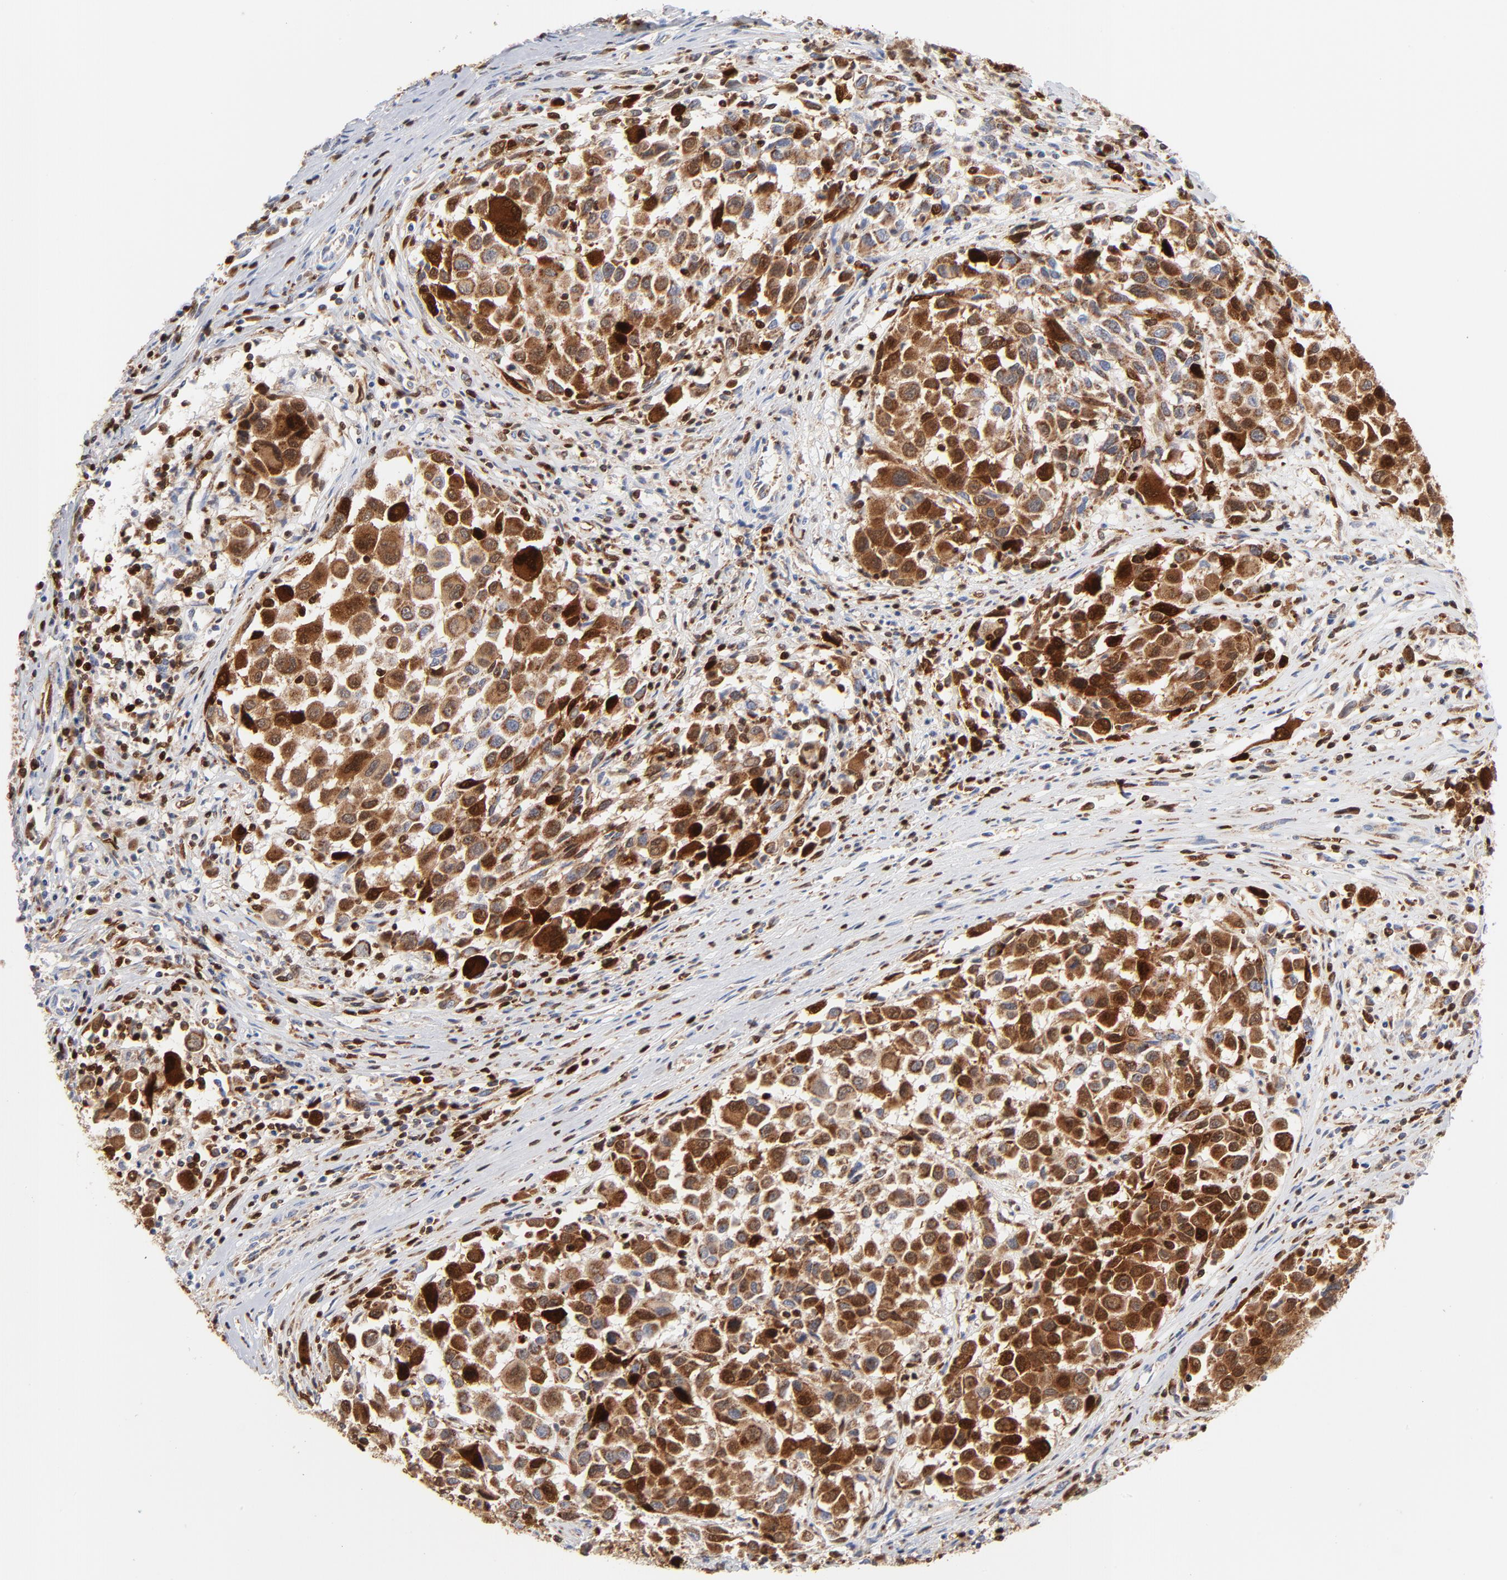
{"staining": {"intensity": "strong", "quantity": ">75%", "location": "cytoplasmic/membranous"}, "tissue": "melanoma", "cell_type": "Tumor cells", "image_type": "cancer", "snomed": [{"axis": "morphology", "description": "Malignant melanoma, Metastatic site"}, {"axis": "topography", "description": "Lymph node"}], "caption": "Melanoma stained with DAB (3,3'-diaminobenzidine) IHC displays high levels of strong cytoplasmic/membranous staining in about >75% of tumor cells.", "gene": "DIABLO", "patient": {"sex": "male", "age": 61}}